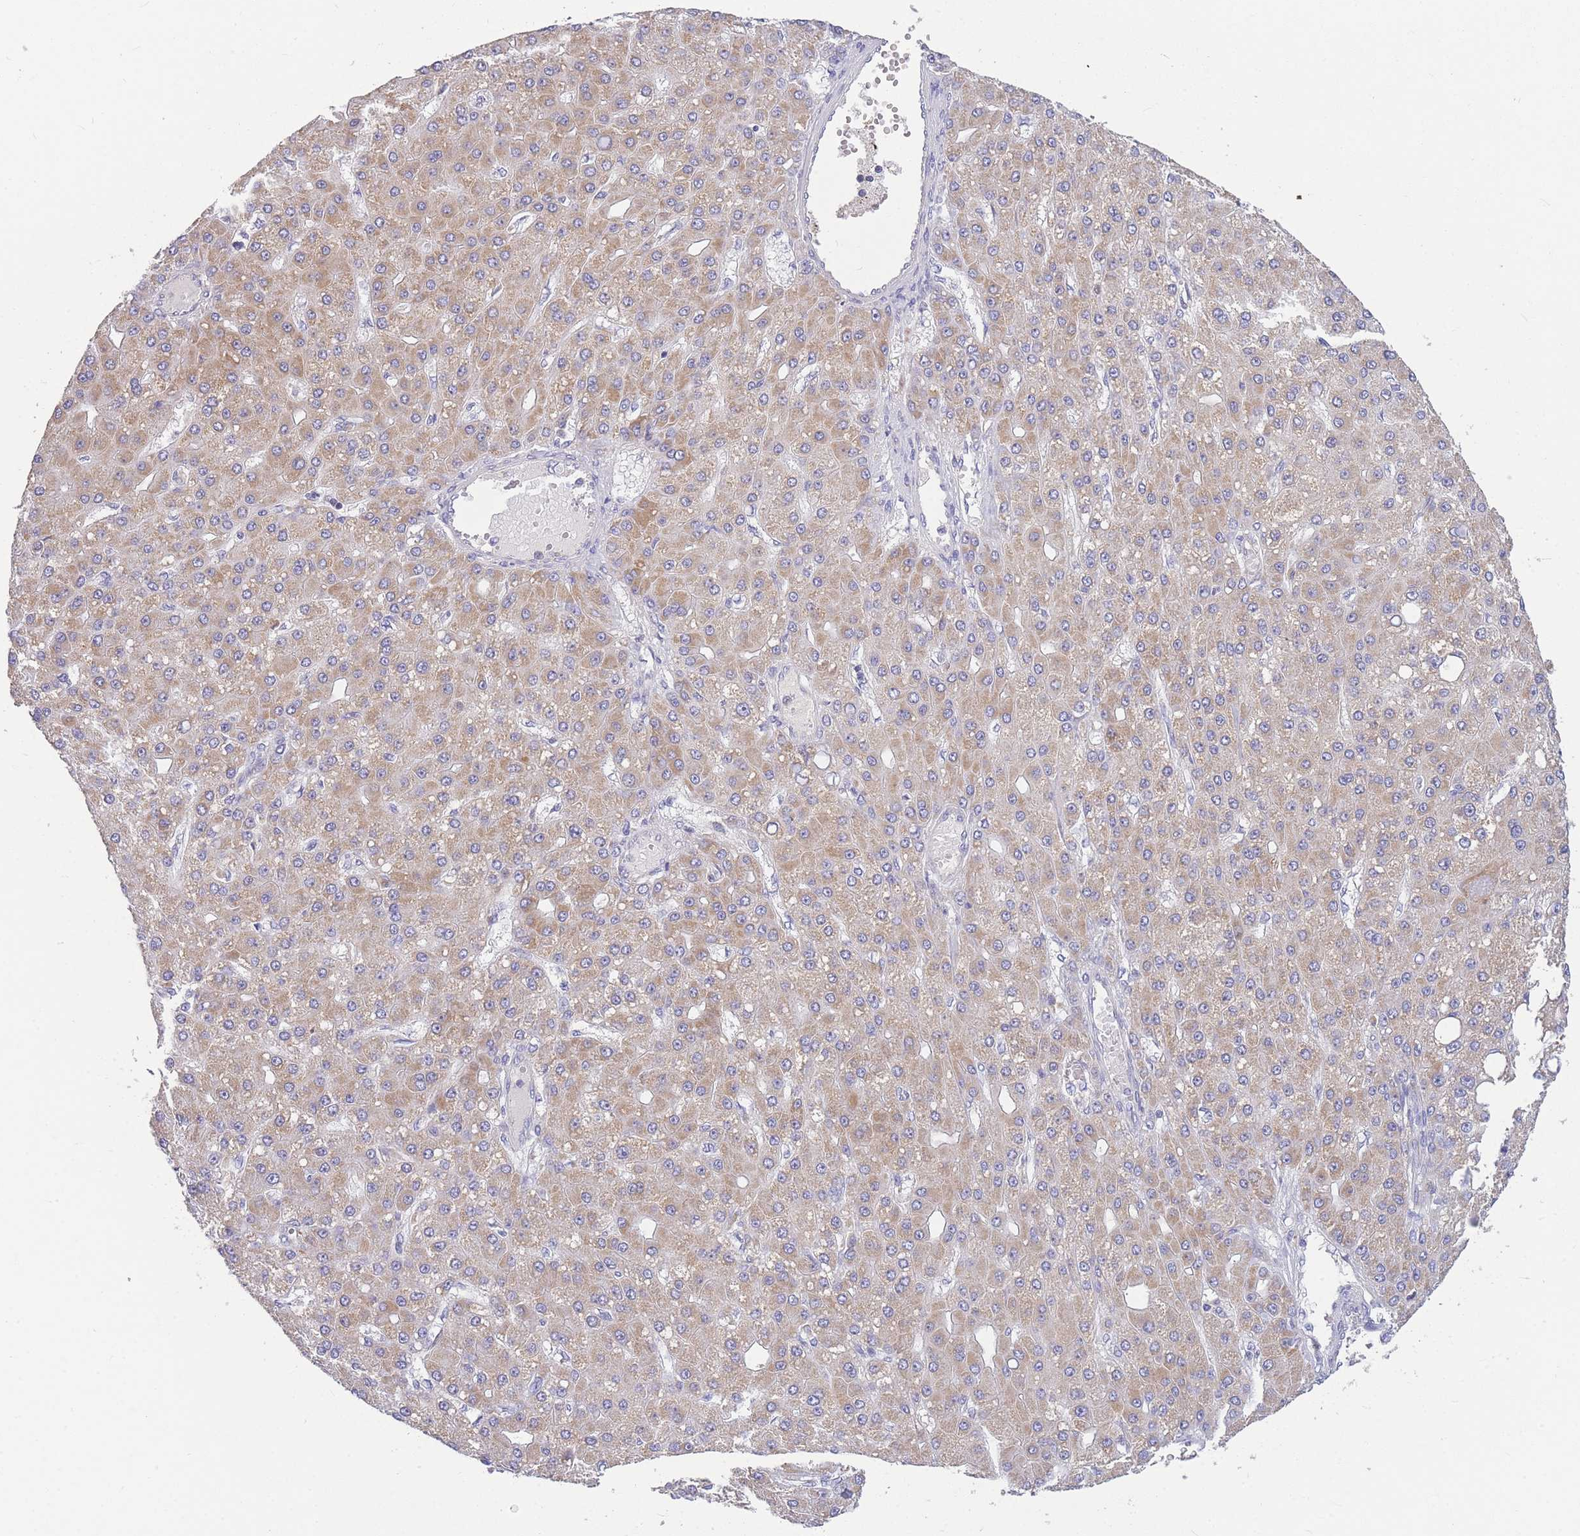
{"staining": {"intensity": "moderate", "quantity": ">75%", "location": "cytoplasmic/membranous"}, "tissue": "liver cancer", "cell_type": "Tumor cells", "image_type": "cancer", "snomed": [{"axis": "morphology", "description": "Carcinoma, Hepatocellular, NOS"}, {"axis": "topography", "description": "Liver"}], "caption": "DAB immunohistochemical staining of human hepatocellular carcinoma (liver) shows moderate cytoplasmic/membranous protein positivity in about >75% of tumor cells.", "gene": "MRPS11", "patient": {"sex": "male", "age": 67}}